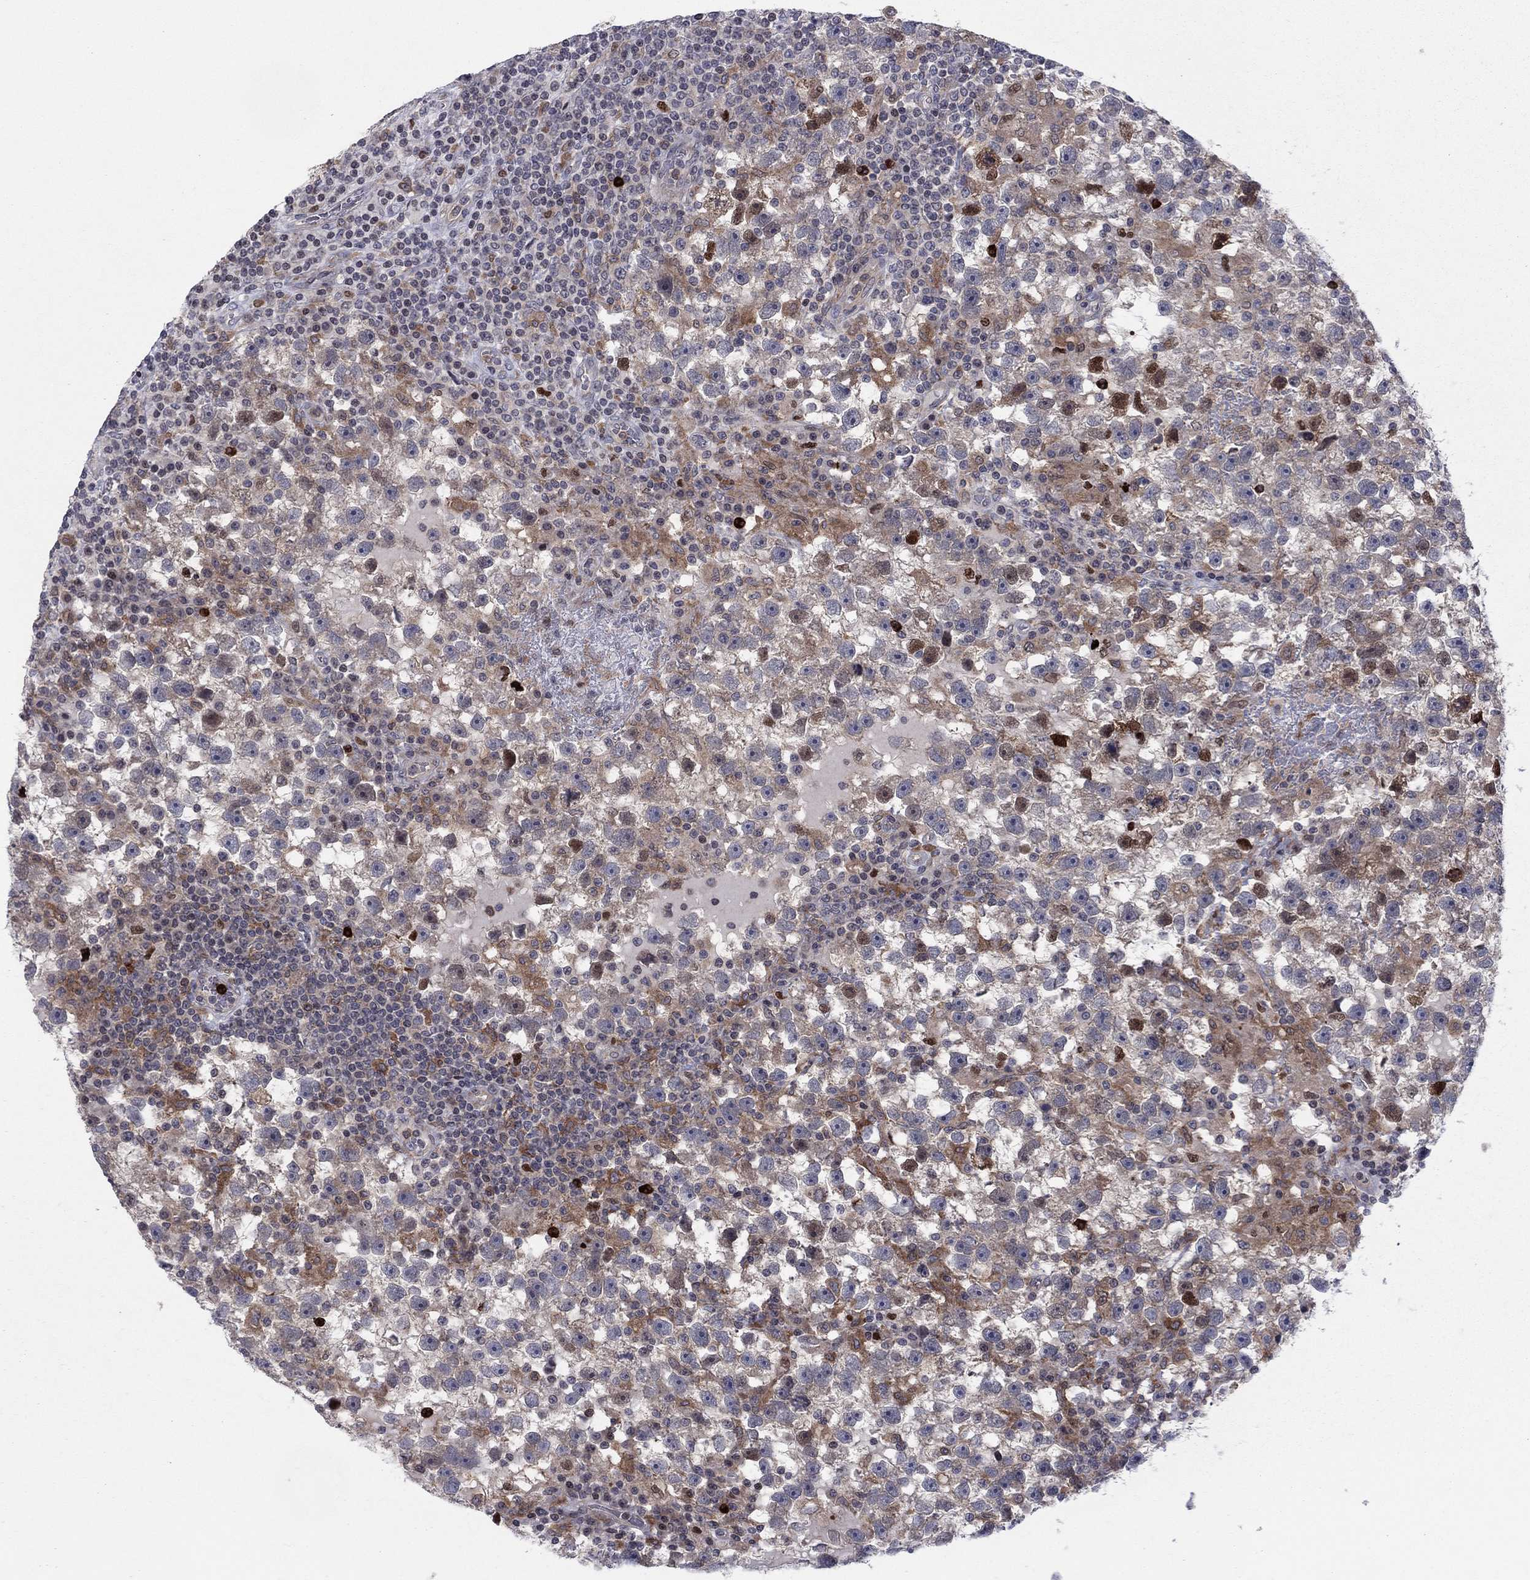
{"staining": {"intensity": "moderate", "quantity": "<25%", "location": "cytoplasmic/membranous"}, "tissue": "testis cancer", "cell_type": "Tumor cells", "image_type": "cancer", "snomed": [{"axis": "morphology", "description": "Seminoma, NOS"}, {"axis": "topography", "description": "Testis"}], "caption": "Immunohistochemistry (DAB (3,3'-diaminobenzidine)) staining of testis seminoma displays moderate cytoplasmic/membranous protein positivity in about <25% of tumor cells.", "gene": "ZNHIT3", "patient": {"sex": "male", "age": 47}}